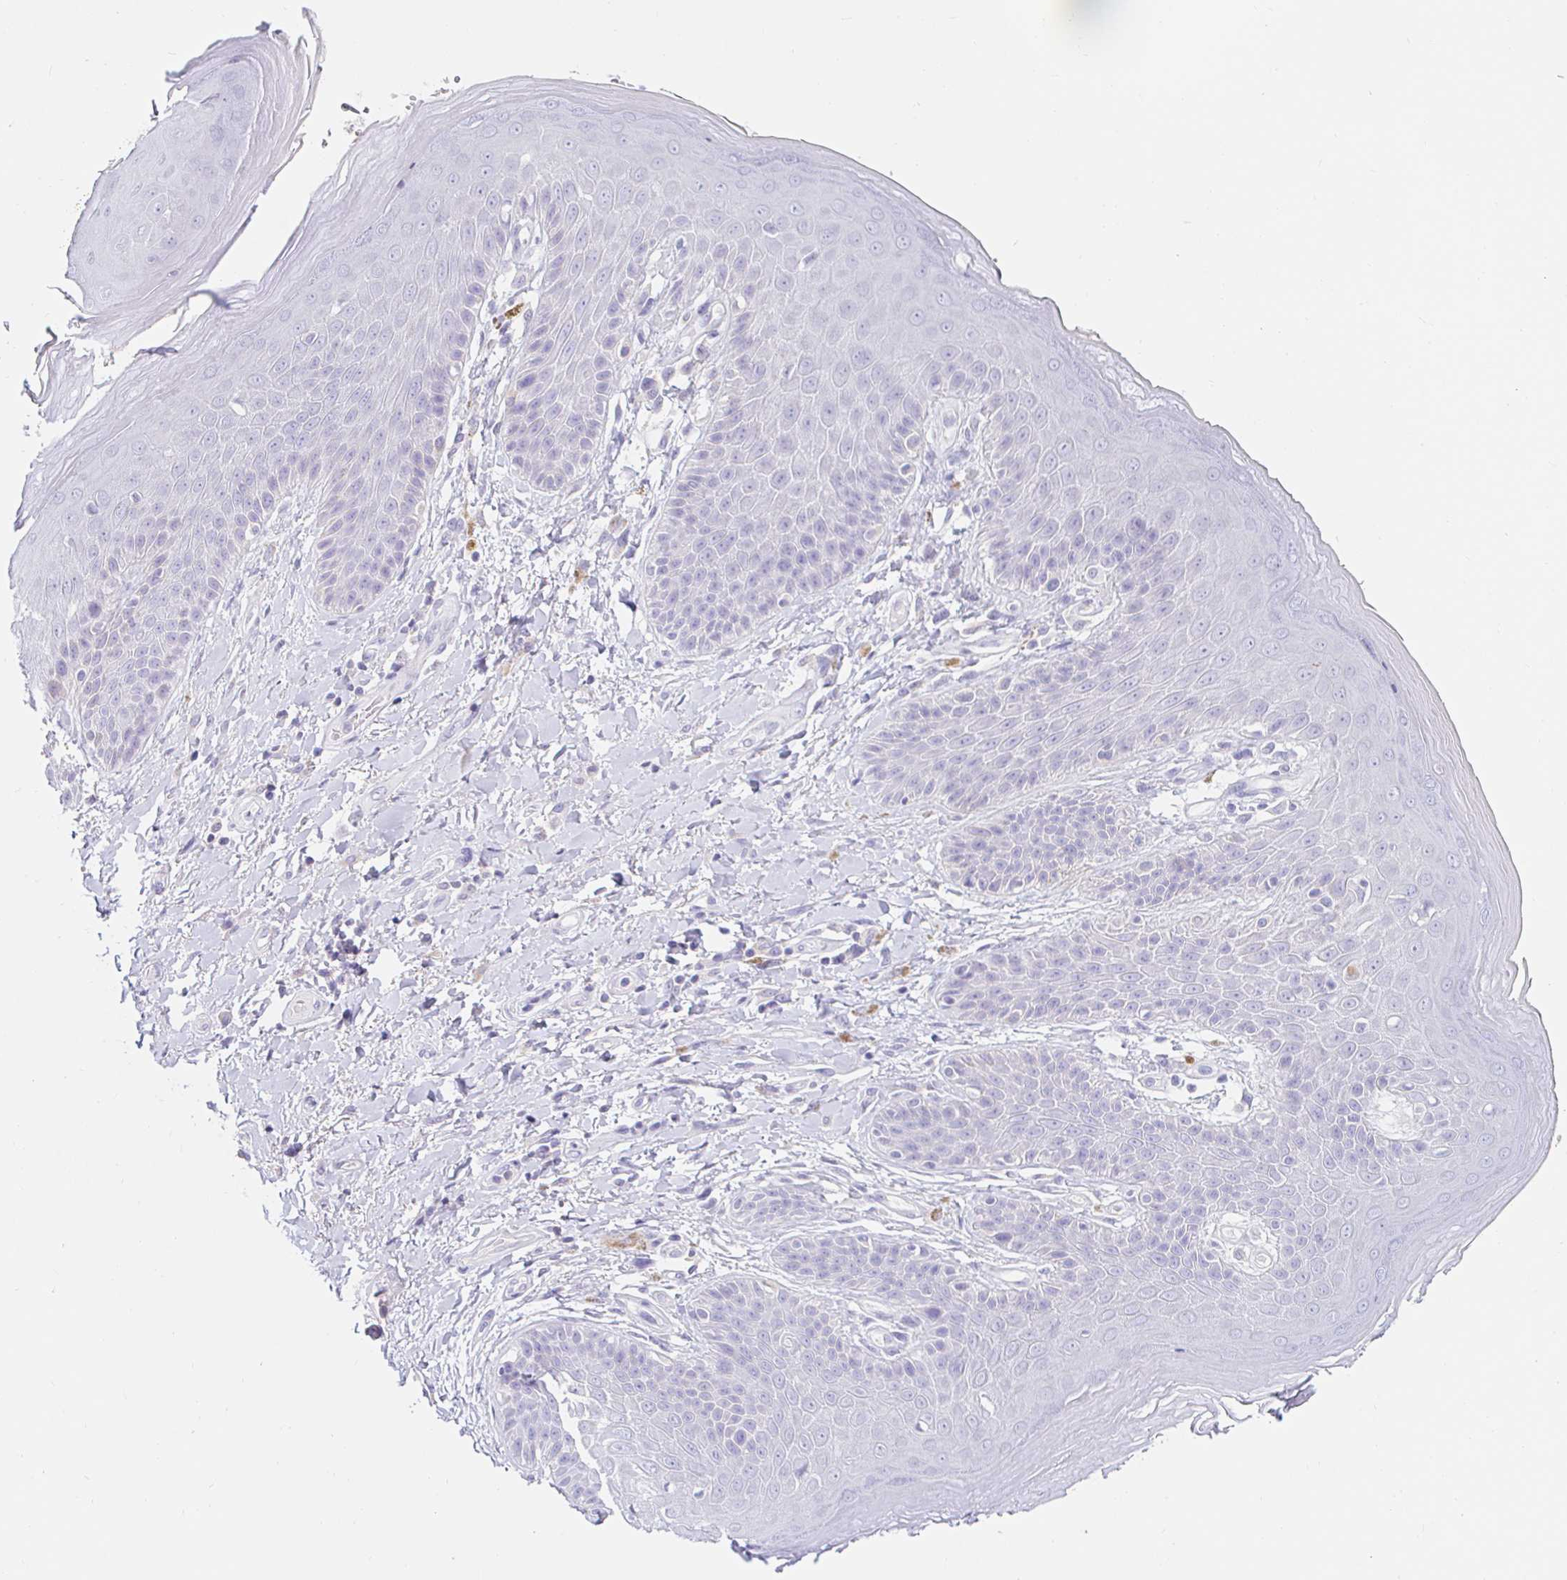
{"staining": {"intensity": "negative", "quantity": "none", "location": "none"}, "tissue": "skin", "cell_type": "Epidermal cells", "image_type": "normal", "snomed": [{"axis": "morphology", "description": "Normal tissue, NOS"}, {"axis": "topography", "description": "Anal"}, {"axis": "topography", "description": "Peripheral nerve tissue"}], "caption": "IHC micrograph of normal skin: human skin stained with DAB exhibits no significant protein staining in epidermal cells.", "gene": "TEX44", "patient": {"sex": "male", "age": 51}}